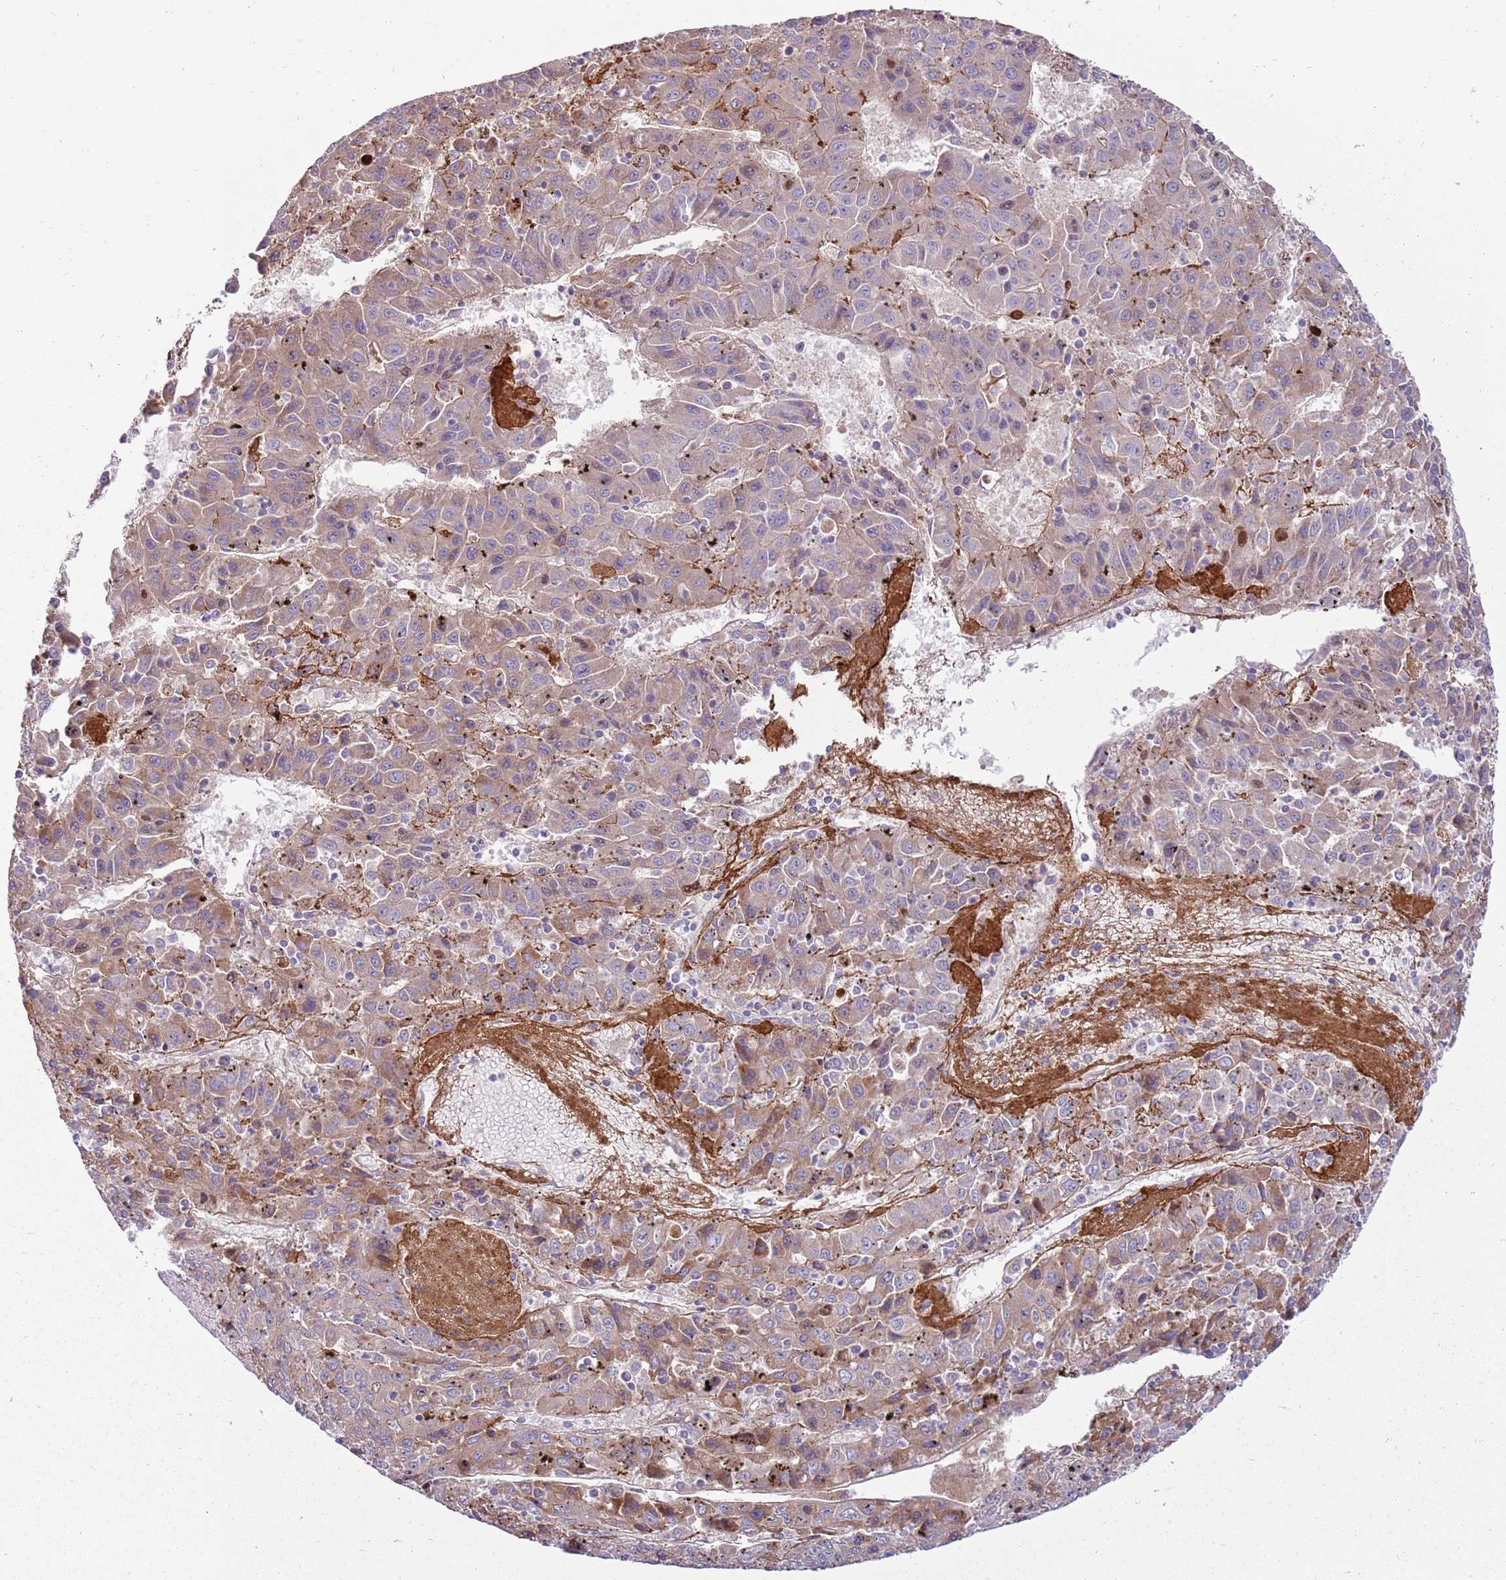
{"staining": {"intensity": "moderate", "quantity": "<25%", "location": "cytoplasmic/membranous"}, "tissue": "liver cancer", "cell_type": "Tumor cells", "image_type": "cancer", "snomed": [{"axis": "morphology", "description": "Carcinoma, Hepatocellular, NOS"}, {"axis": "topography", "description": "Liver"}], "caption": "High-power microscopy captured an IHC image of liver hepatocellular carcinoma, revealing moderate cytoplasmic/membranous positivity in about <25% of tumor cells.", "gene": "EMC1", "patient": {"sex": "female", "age": 53}}